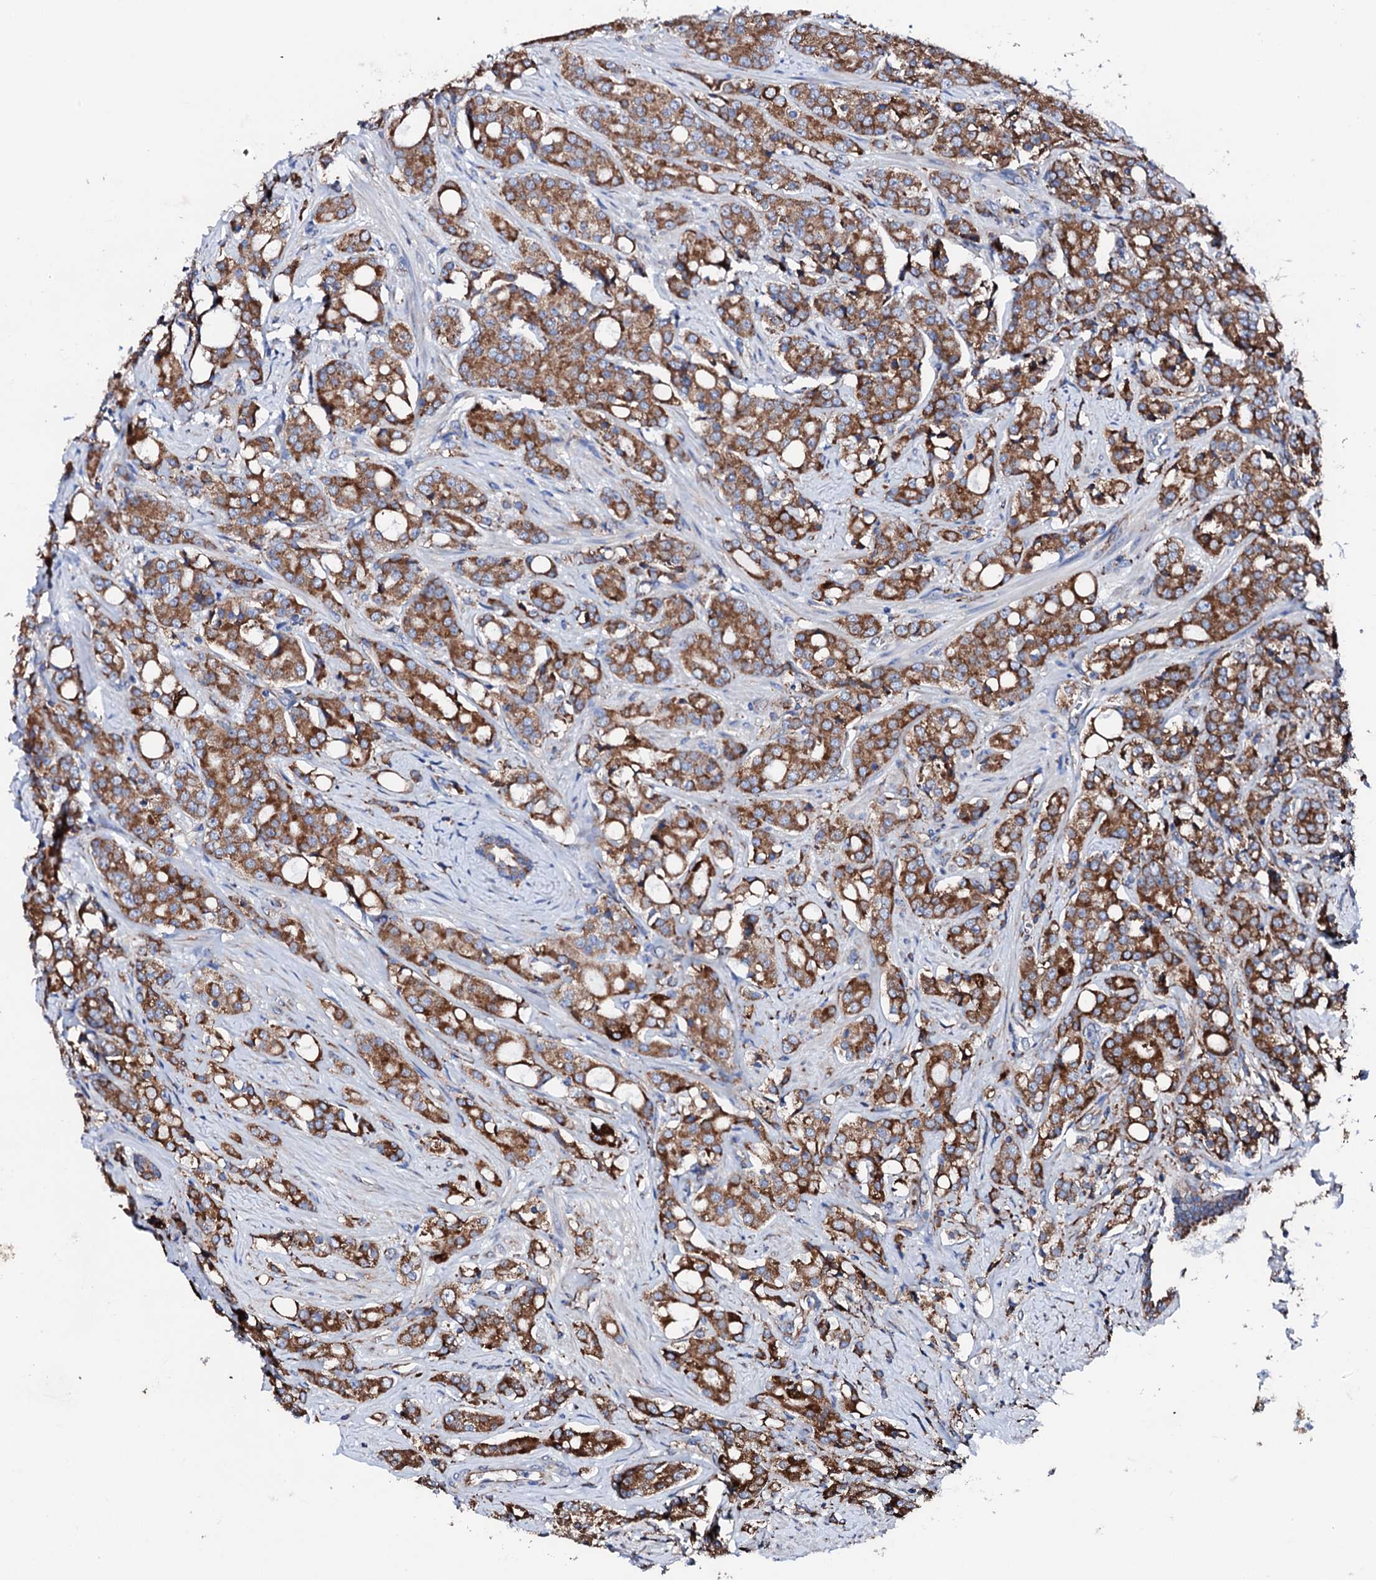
{"staining": {"intensity": "strong", "quantity": ">75%", "location": "cytoplasmic/membranous"}, "tissue": "prostate cancer", "cell_type": "Tumor cells", "image_type": "cancer", "snomed": [{"axis": "morphology", "description": "Adenocarcinoma, High grade"}, {"axis": "topography", "description": "Prostate"}], "caption": "Prostate adenocarcinoma (high-grade) stained with a brown dye demonstrates strong cytoplasmic/membranous positive expression in approximately >75% of tumor cells.", "gene": "AMDHD1", "patient": {"sex": "male", "age": 62}}